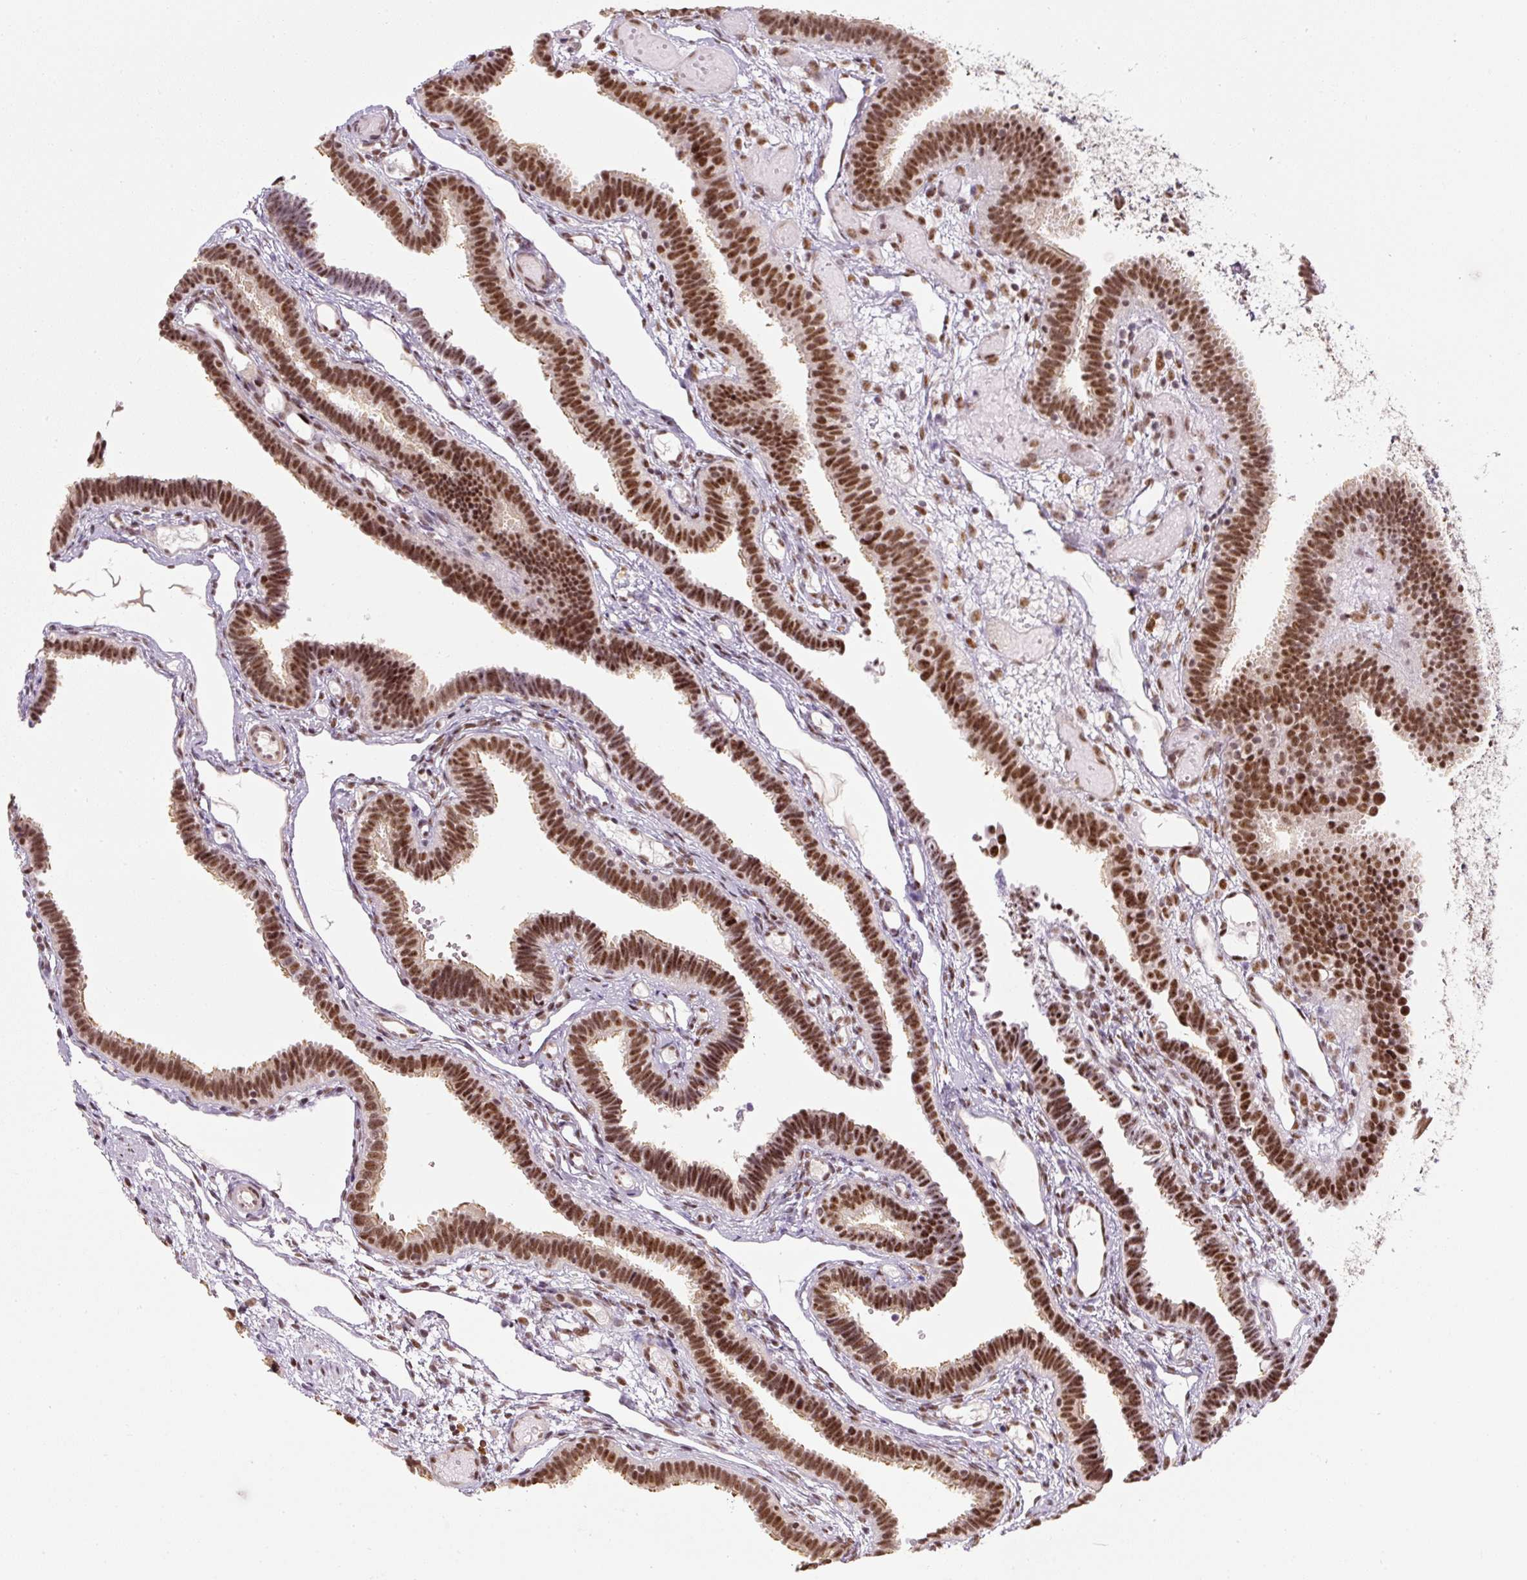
{"staining": {"intensity": "strong", "quantity": ">75%", "location": "cytoplasmic/membranous,nuclear"}, "tissue": "fallopian tube", "cell_type": "Glandular cells", "image_type": "normal", "snomed": [{"axis": "morphology", "description": "Normal tissue, NOS"}, {"axis": "topography", "description": "Fallopian tube"}], "caption": "Strong cytoplasmic/membranous,nuclear positivity is seen in approximately >75% of glandular cells in unremarkable fallopian tube. (brown staining indicates protein expression, while blue staining denotes nuclei).", "gene": "U2AF2", "patient": {"sex": "female", "age": 37}}